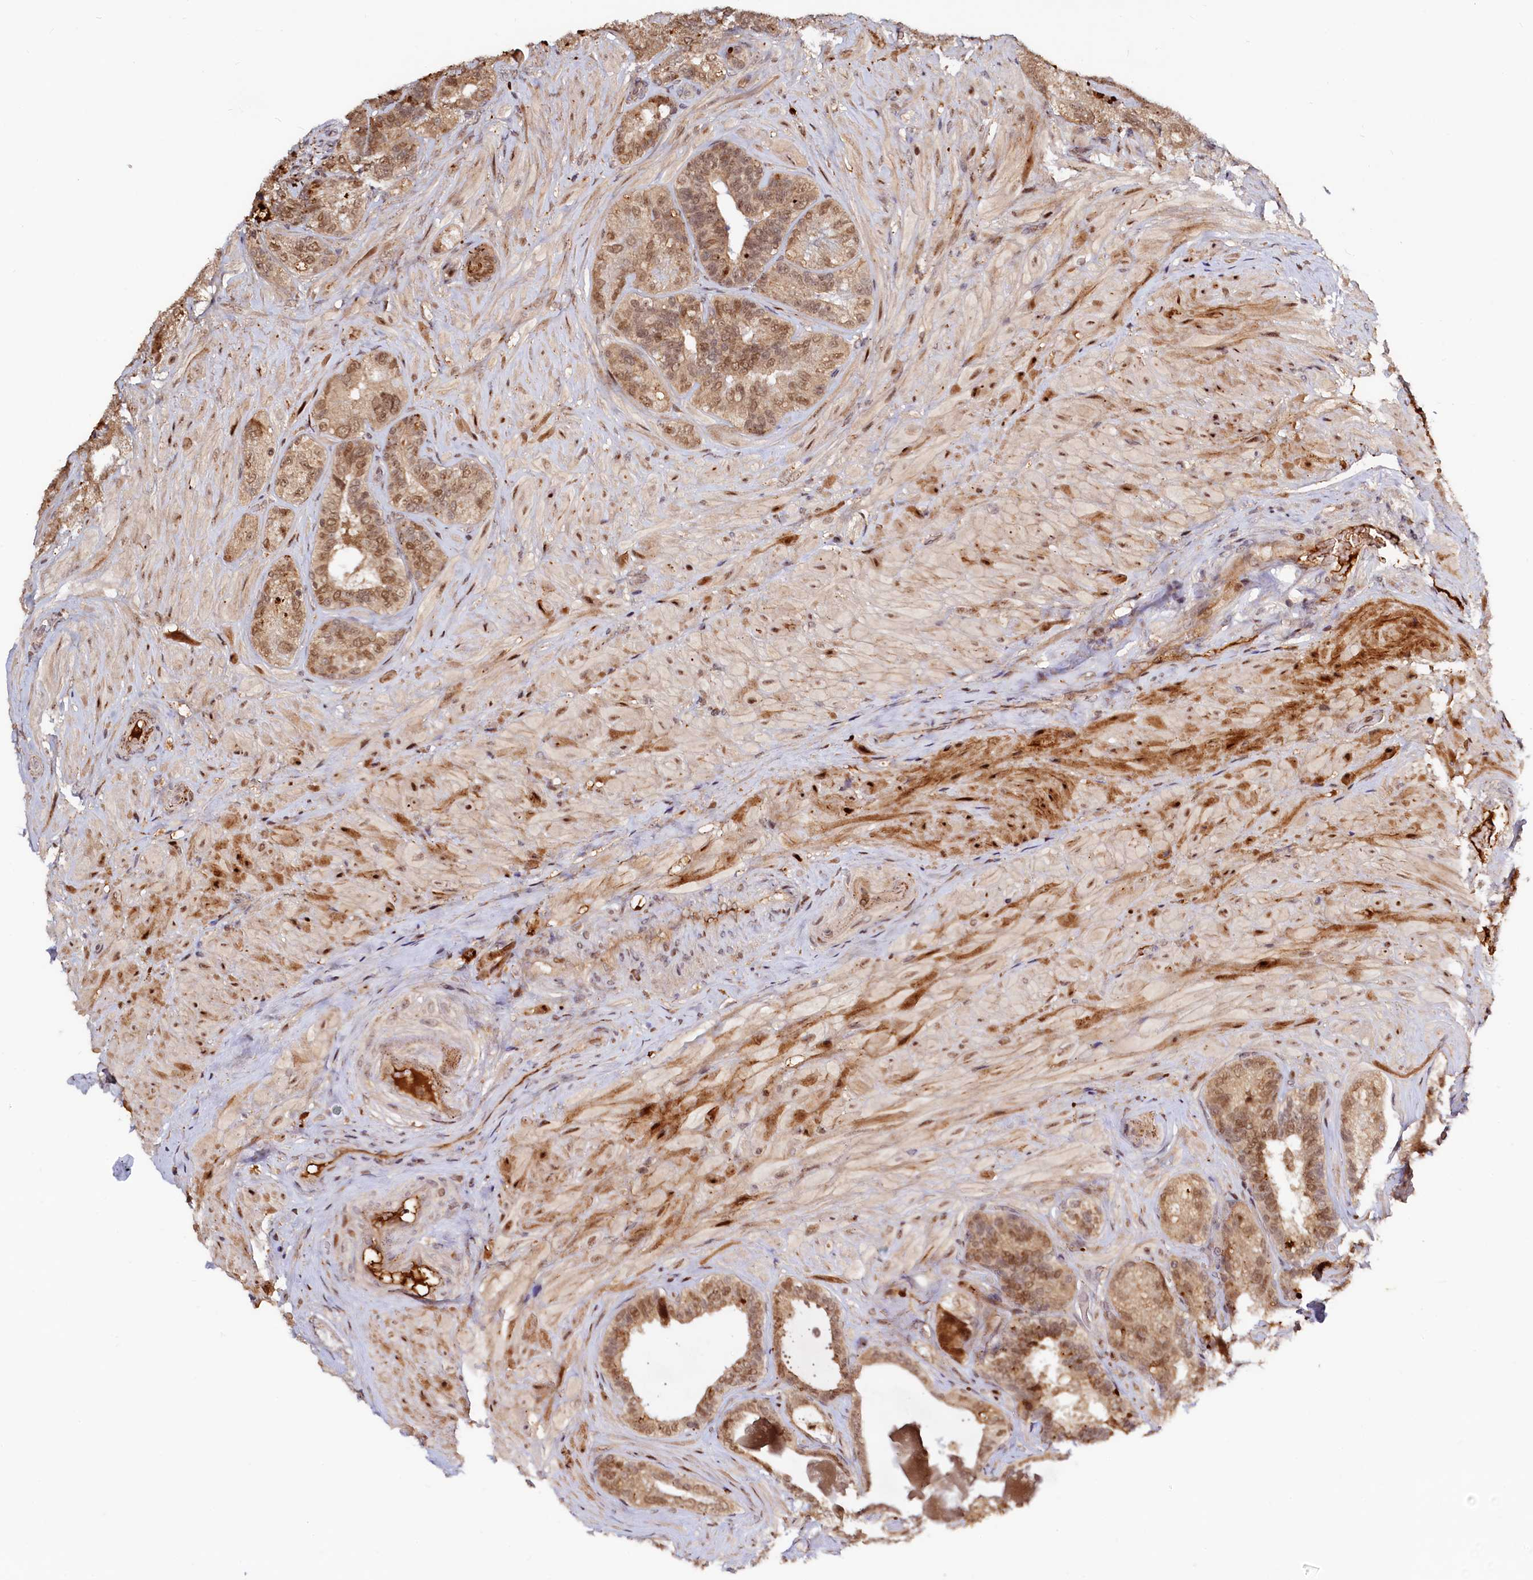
{"staining": {"intensity": "moderate", "quantity": ">75%", "location": "cytoplasmic/membranous,nuclear"}, "tissue": "seminal vesicle", "cell_type": "Glandular cells", "image_type": "normal", "snomed": [{"axis": "morphology", "description": "Normal tissue, NOS"}, {"axis": "topography", "description": "Prostate and seminal vesicle, NOS"}, {"axis": "topography", "description": "Prostate"}, {"axis": "topography", "description": "Seminal veicle"}], "caption": "IHC staining of normal seminal vesicle, which reveals medium levels of moderate cytoplasmic/membranous,nuclear positivity in about >75% of glandular cells indicating moderate cytoplasmic/membranous,nuclear protein expression. The staining was performed using DAB (brown) for protein detection and nuclei were counterstained in hematoxylin (blue).", "gene": "TRAPPC4", "patient": {"sex": "male", "age": 67}}